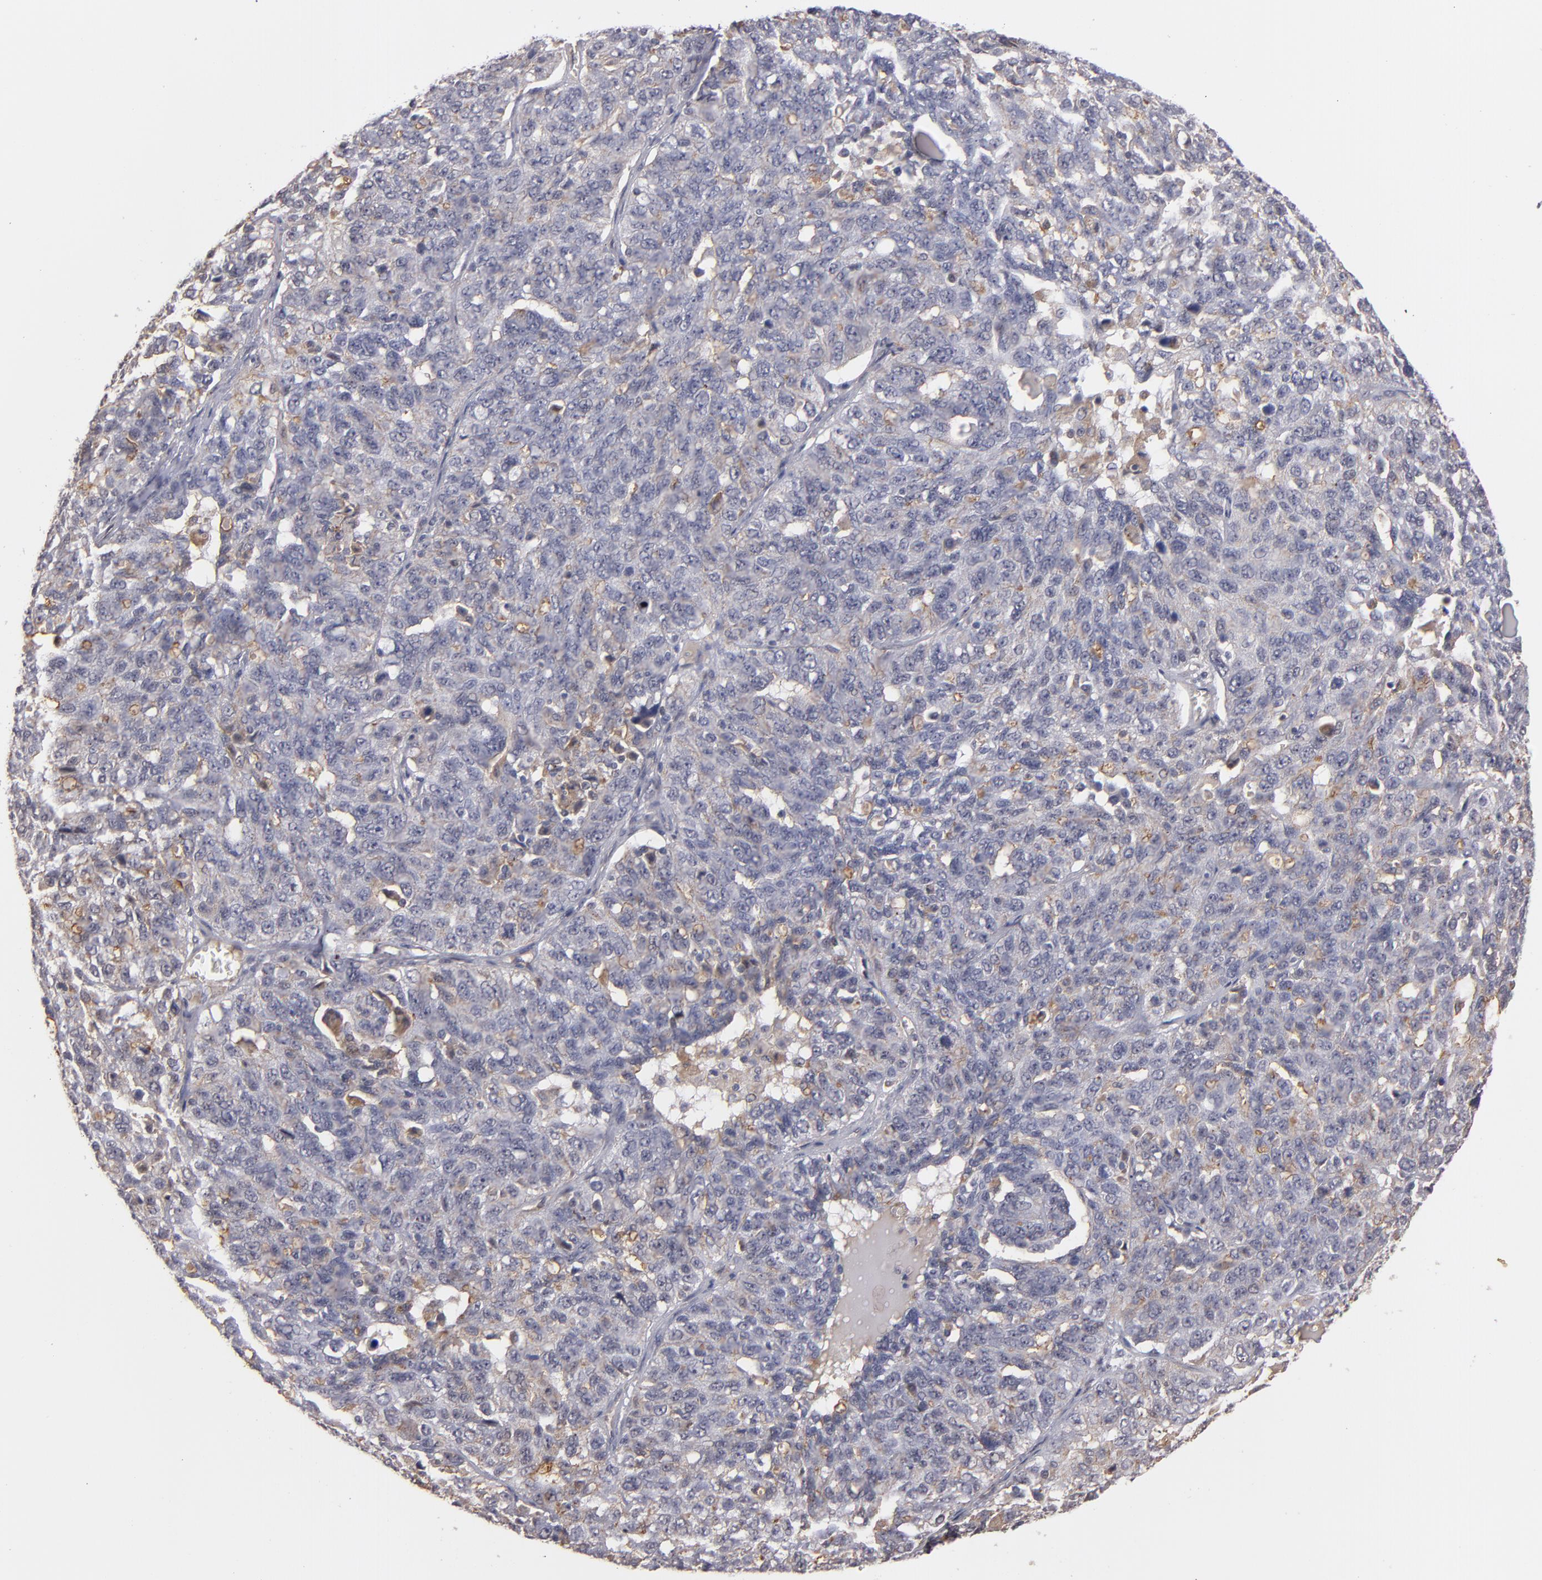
{"staining": {"intensity": "weak", "quantity": "25%-75%", "location": "cytoplasmic/membranous"}, "tissue": "ovarian cancer", "cell_type": "Tumor cells", "image_type": "cancer", "snomed": [{"axis": "morphology", "description": "Cystadenocarcinoma, serous, NOS"}, {"axis": "topography", "description": "Ovary"}], "caption": "Immunohistochemistry micrograph of neoplastic tissue: ovarian cancer stained using IHC reveals low levels of weak protein expression localized specifically in the cytoplasmic/membranous of tumor cells, appearing as a cytoplasmic/membranous brown color.", "gene": "STX3", "patient": {"sex": "female", "age": 71}}